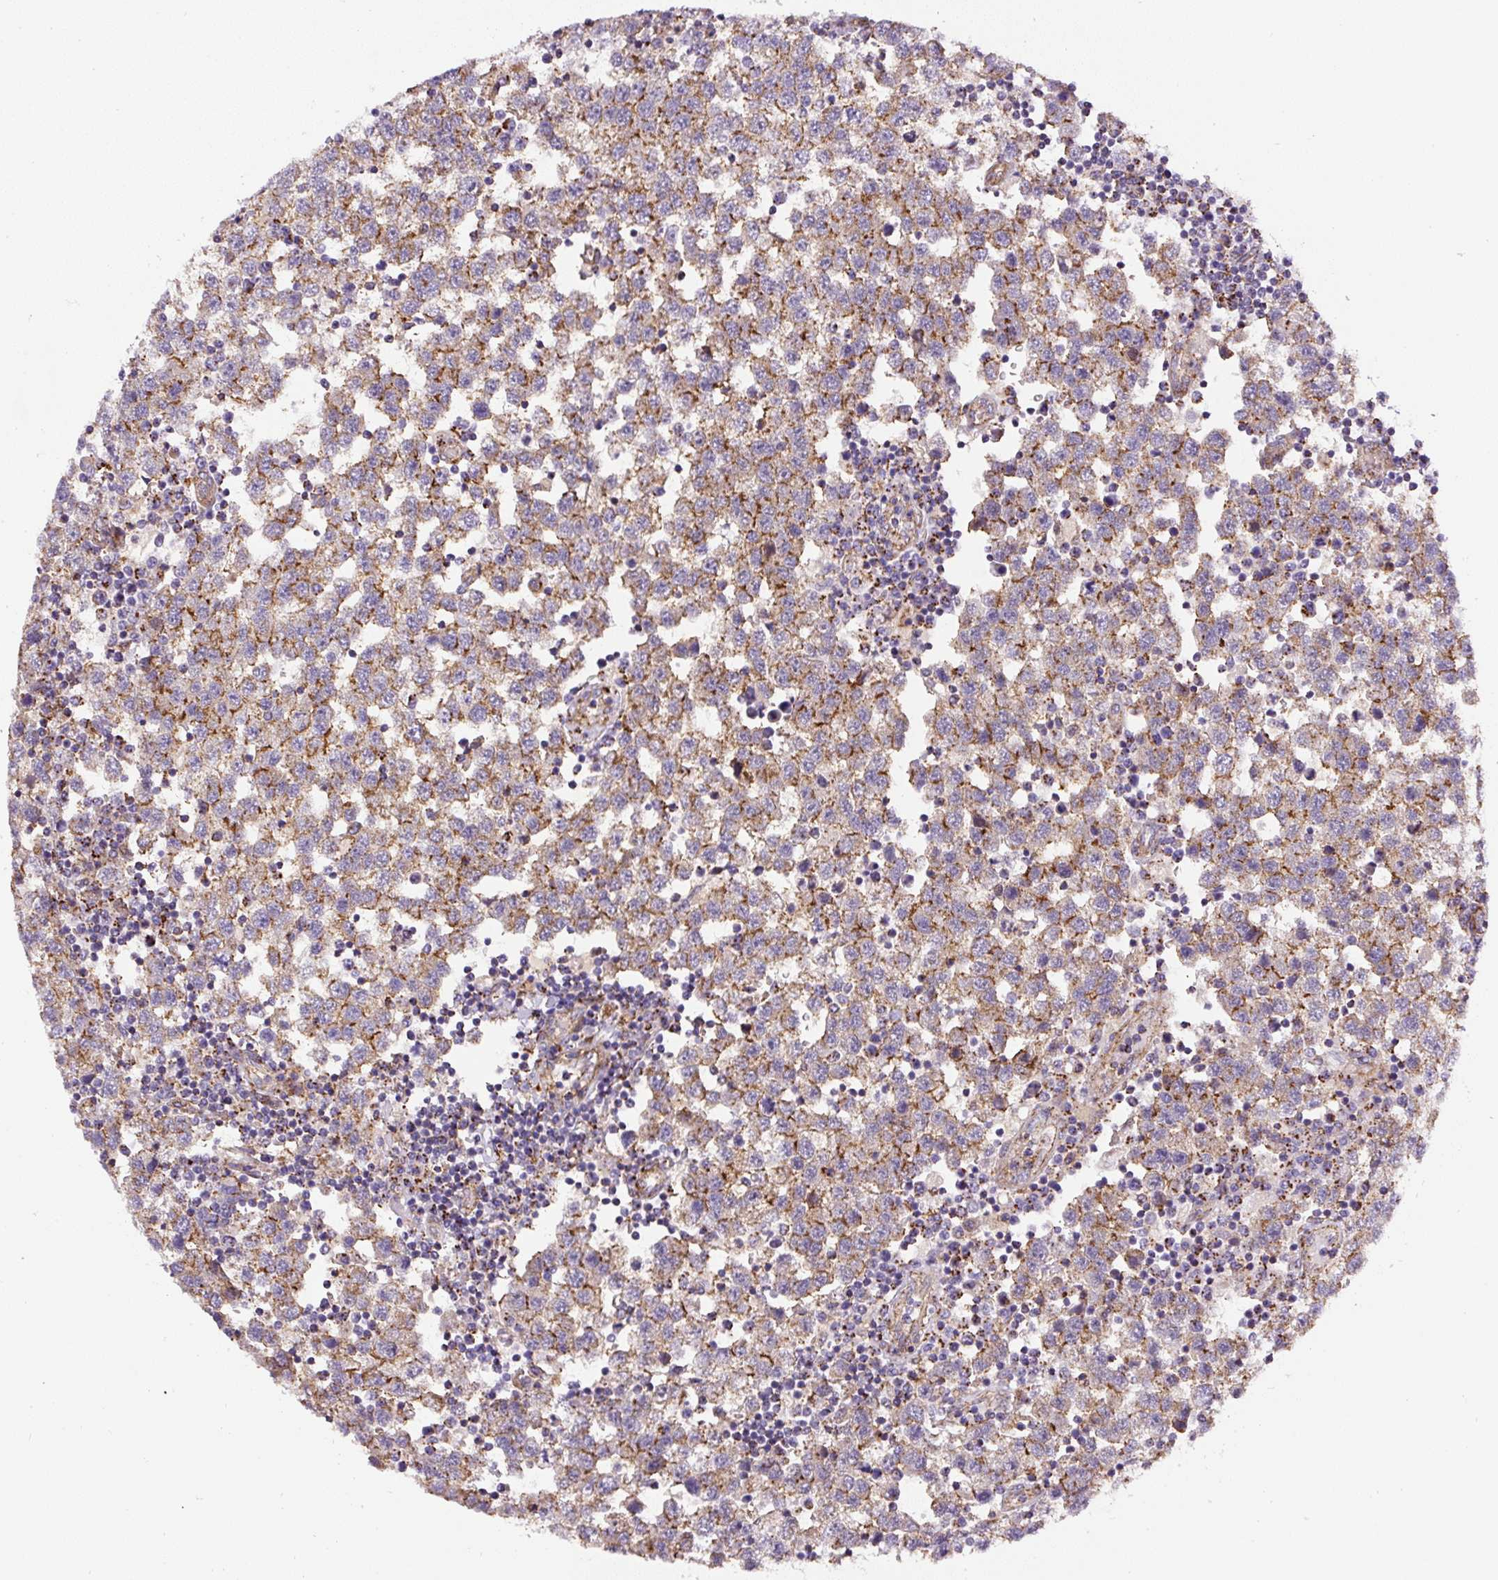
{"staining": {"intensity": "moderate", "quantity": "25%-75%", "location": "cytoplasmic/membranous"}, "tissue": "testis cancer", "cell_type": "Tumor cells", "image_type": "cancer", "snomed": [{"axis": "morphology", "description": "Seminoma, NOS"}, {"axis": "topography", "description": "Testis"}], "caption": "This image shows testis cancer stained with immunohistochemistry to label a protein in brown. The cytoplasmic/membranous of tumor cells show moderate positivity for the protein. Nuclei are counter-stained blue.", "gene": "RNF170", "patient": {"sex": "male", "age": 34}}